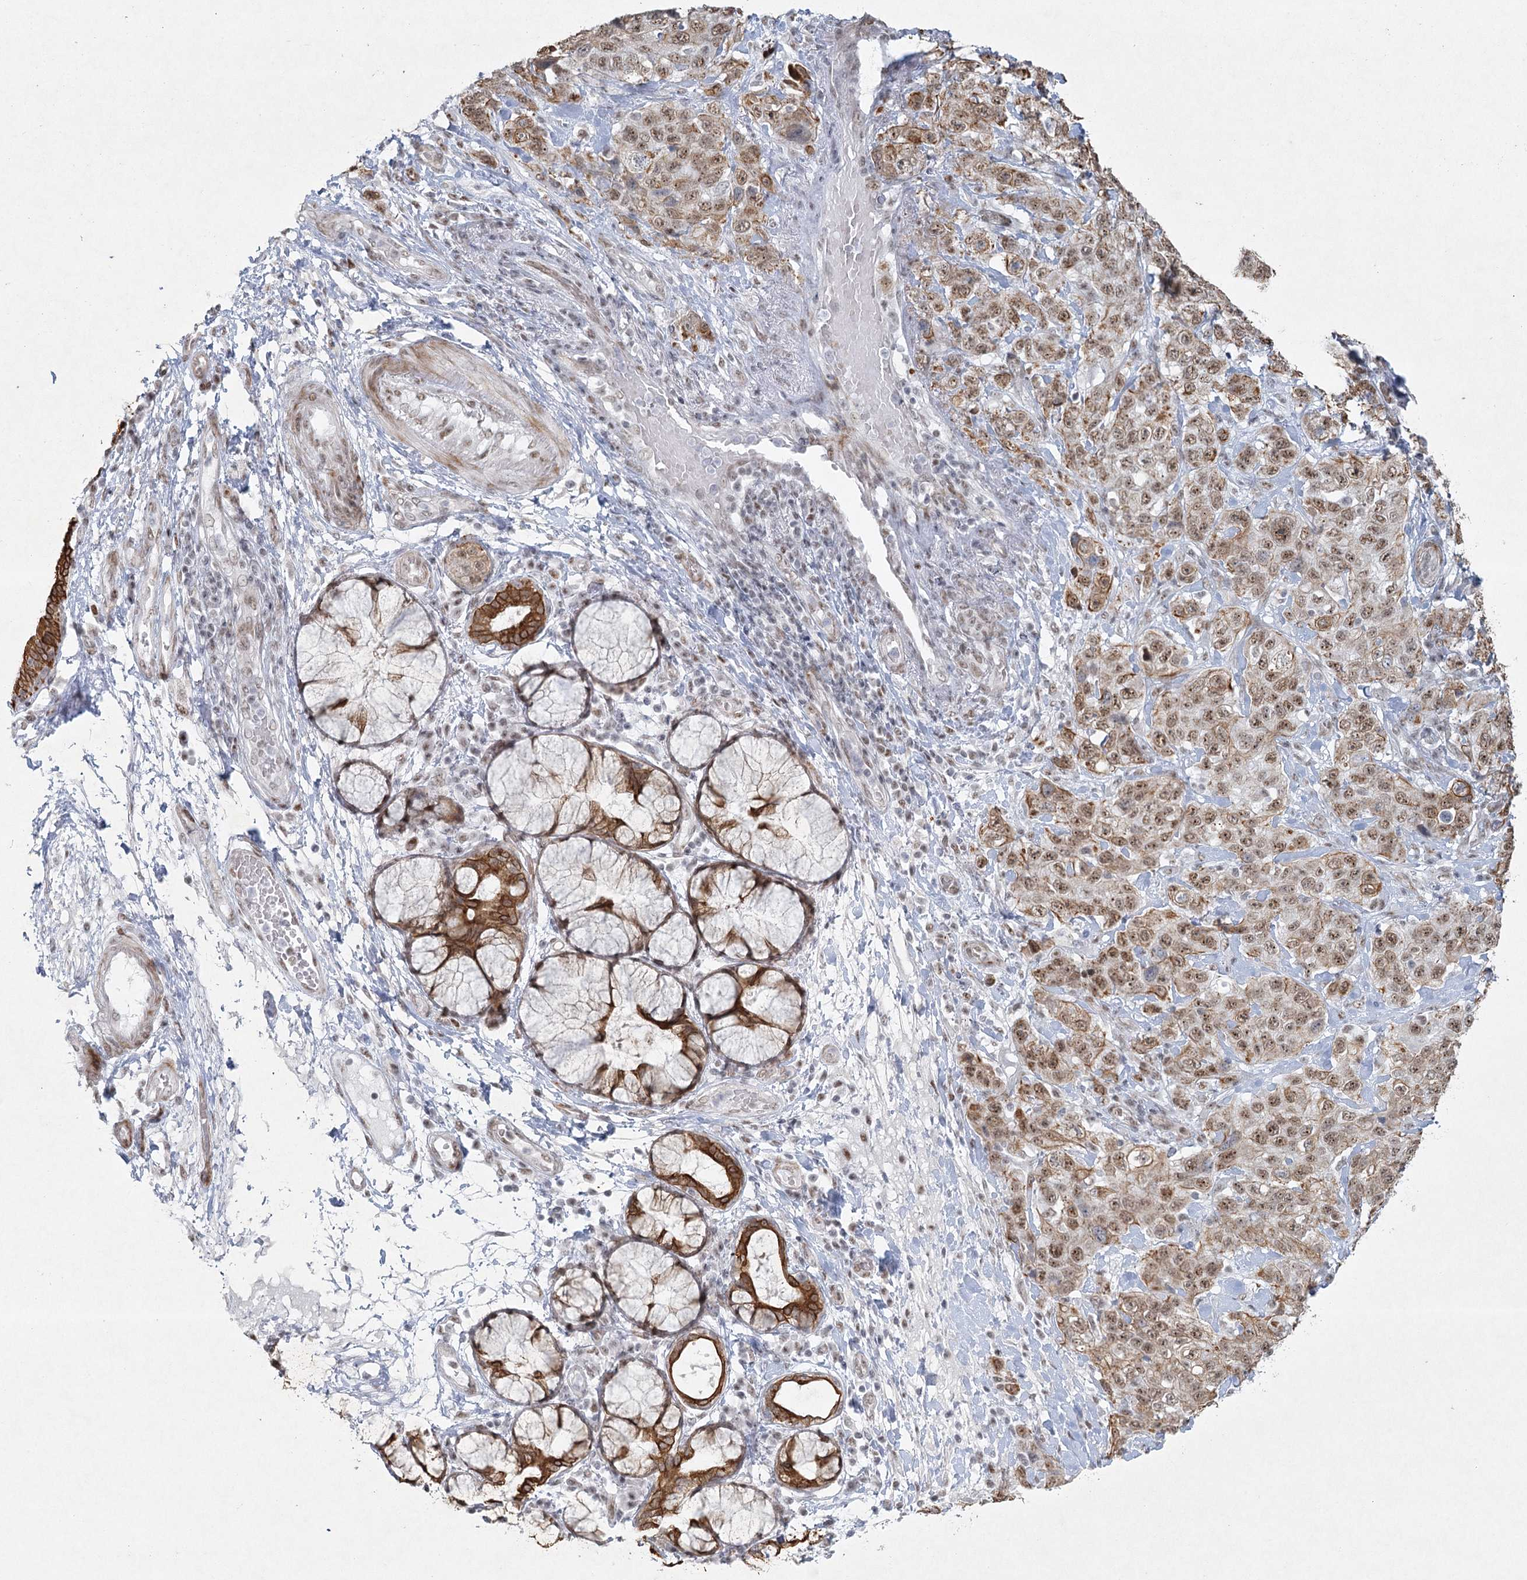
{"staining": {"intensity": "moderate", "quantity": ">75%", "location": "nuclear"}, "tissue": "stomach cancer", "cell_type": "Tumor cells", "image_type": "cancer", "snomed": [{"axis": "morphology", "description": "Adenocarcinoma, NOS"}, {"axis": "topography", "description": "Stomach"}], "caption": "There is medium levels of moderate nuclear positivity in tumor cells of stomach adenocarcinoma, as demonstrated by immunohistochemical staining (brown color).", "gene": "U2SURP", "patient": {"sex": "male", "age": 48}}